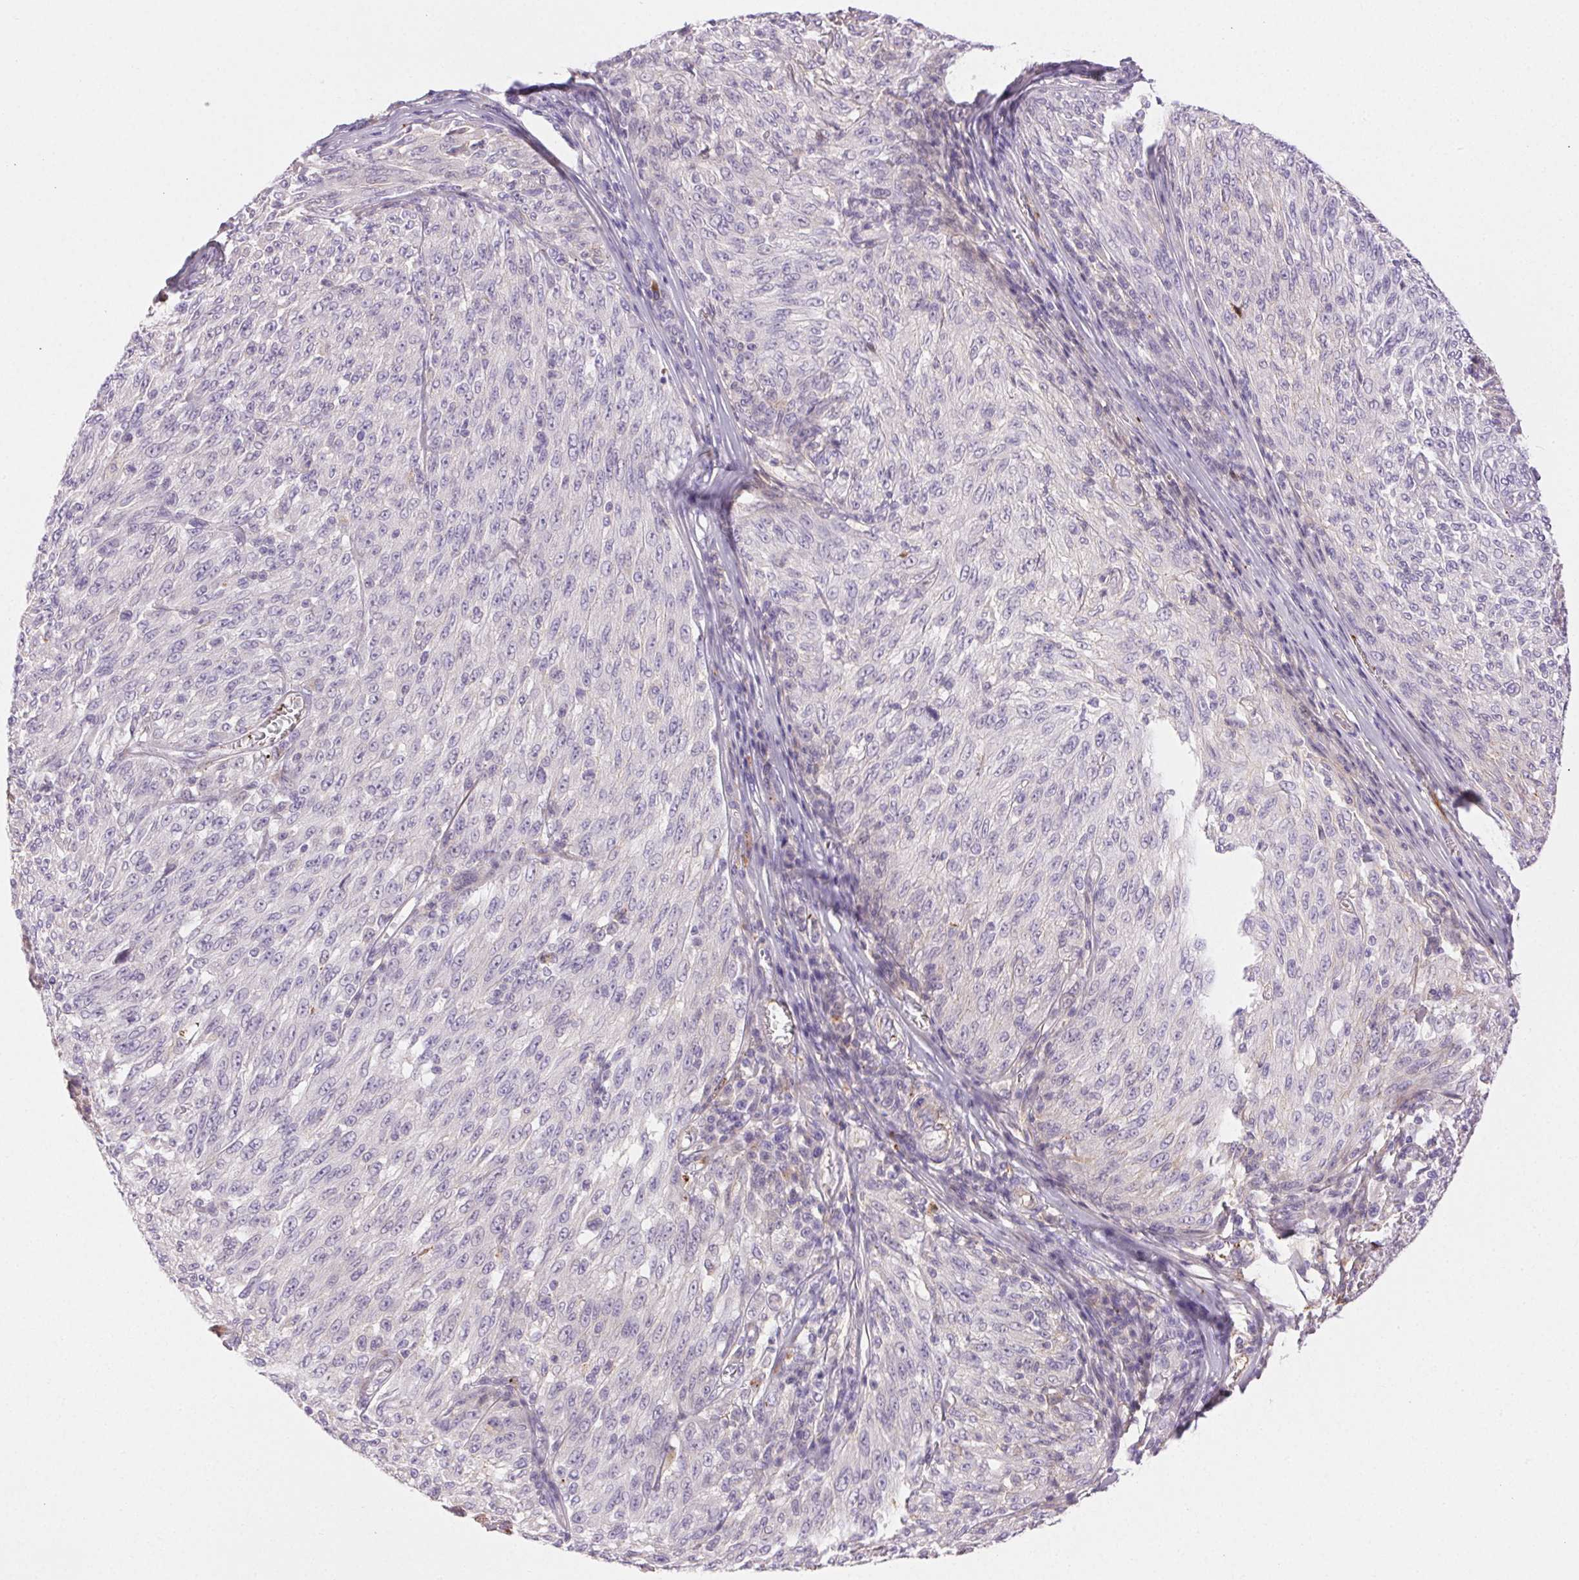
{"staining": {"intensity": "negative", "quantity": "none", "location": "none"}, "tissue": "melanoma", "cell_type": "Tumor cells", "image_type": "cancer", "snomed": [{"axis": "morphology", "description": "Malignant melanoma, NOS"}, {"axis": "topography", "description": "Skin"}], "caption": "This is a photomicrograph of immunohistochemistry staining of melanoma, which shows no expression in tumor cells.", "gene": "FGA", "patient": {"sex": "male", "age": 85}}